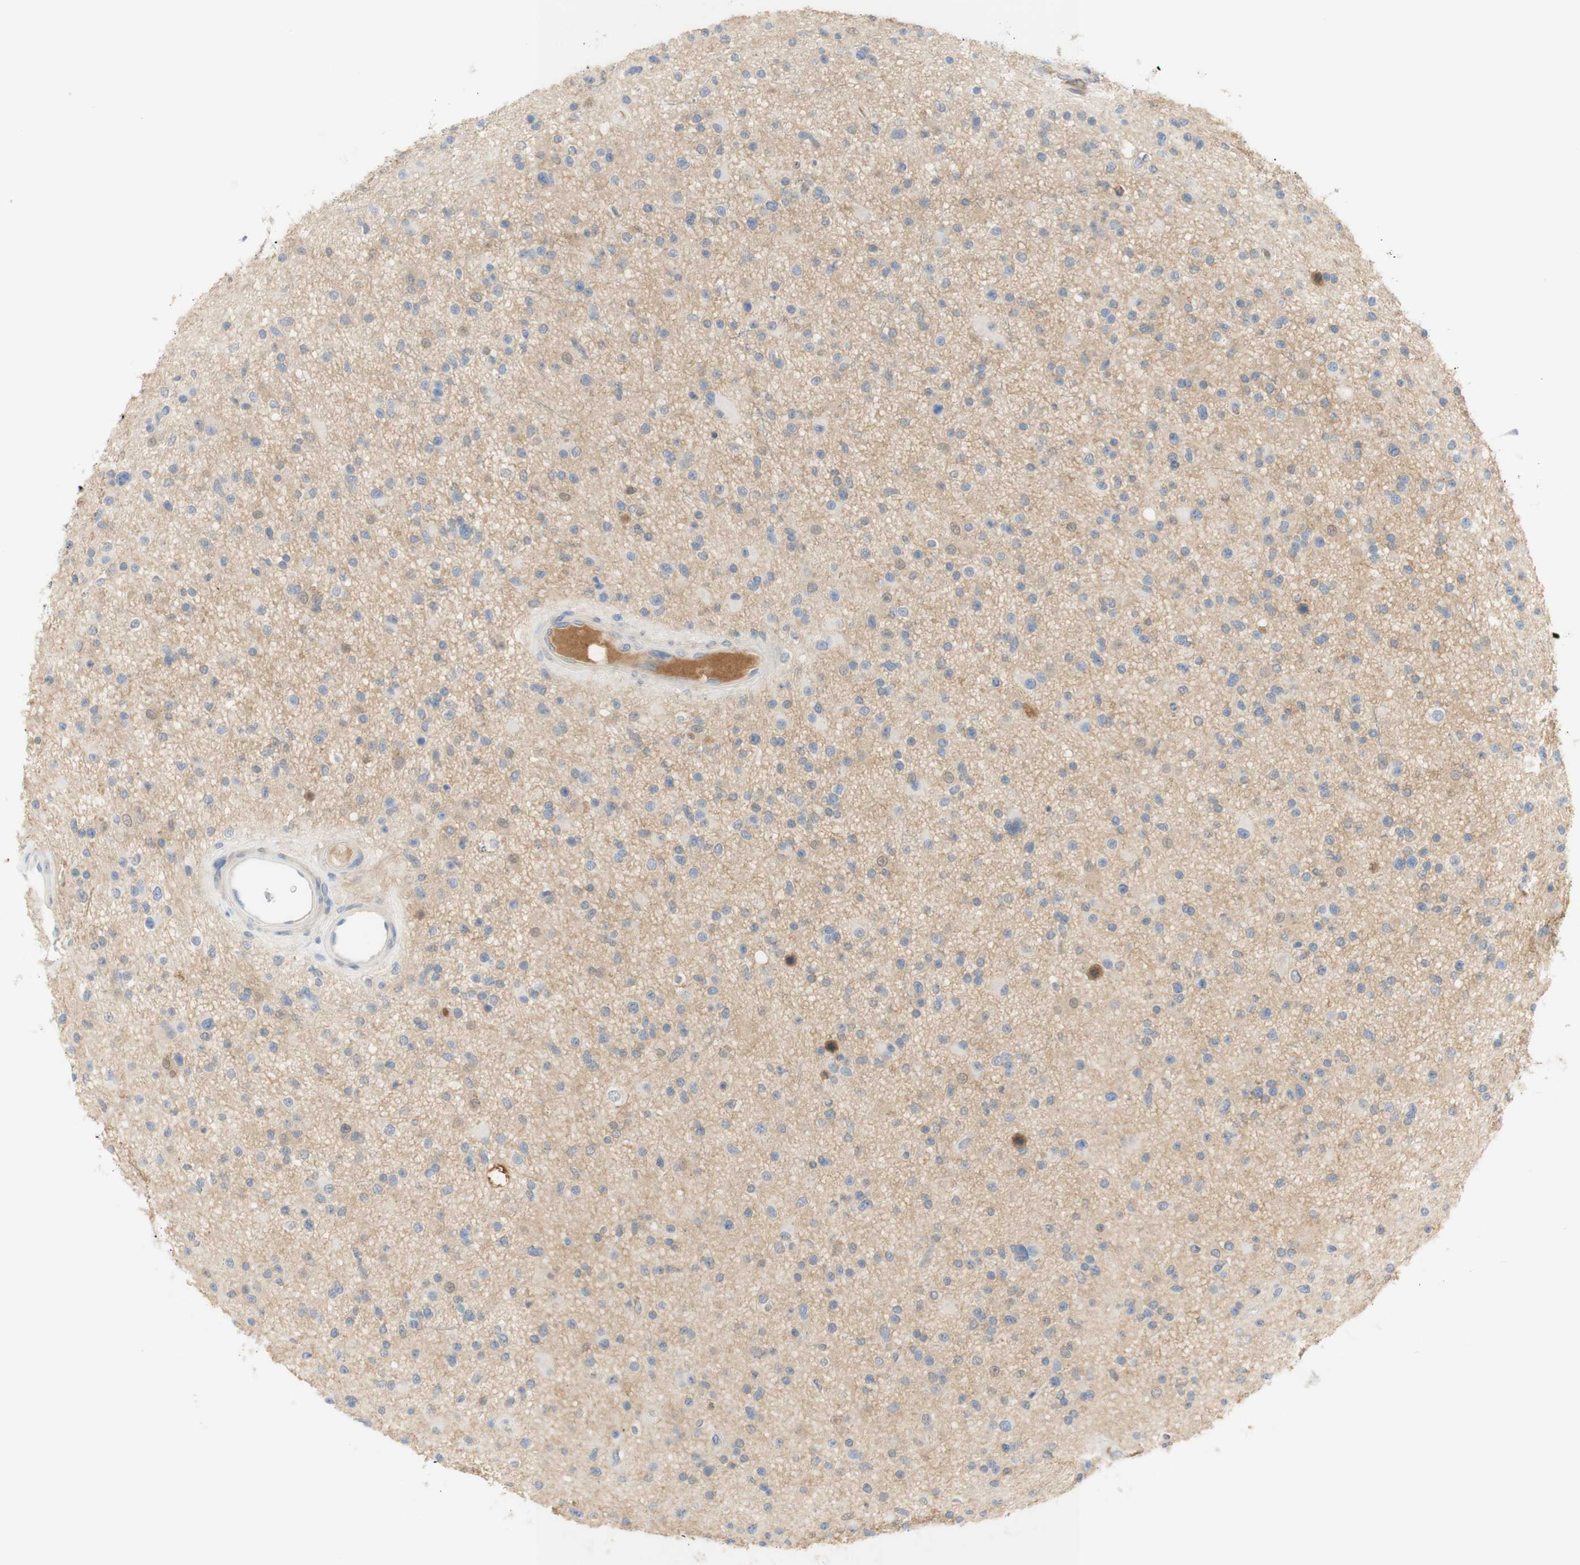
{"staining": {"intensity": "negative", "quantity": "none", "location": "none"}, "tissue": "glioma", "cell_type": "Tumor cells", "image_type": "cancer", "snomed": [{"axis": "morphology", "description": "Glioma, malignant, High grade"}, {"axis": "topography", "description": "Brain"}], "caption": "A micrograph of malignant high-grade glioma stained for a protein reveals no brown staining in tumor cells.", "gene": "SELENBP1", "patient": {"sex": "male", "age": 33}}